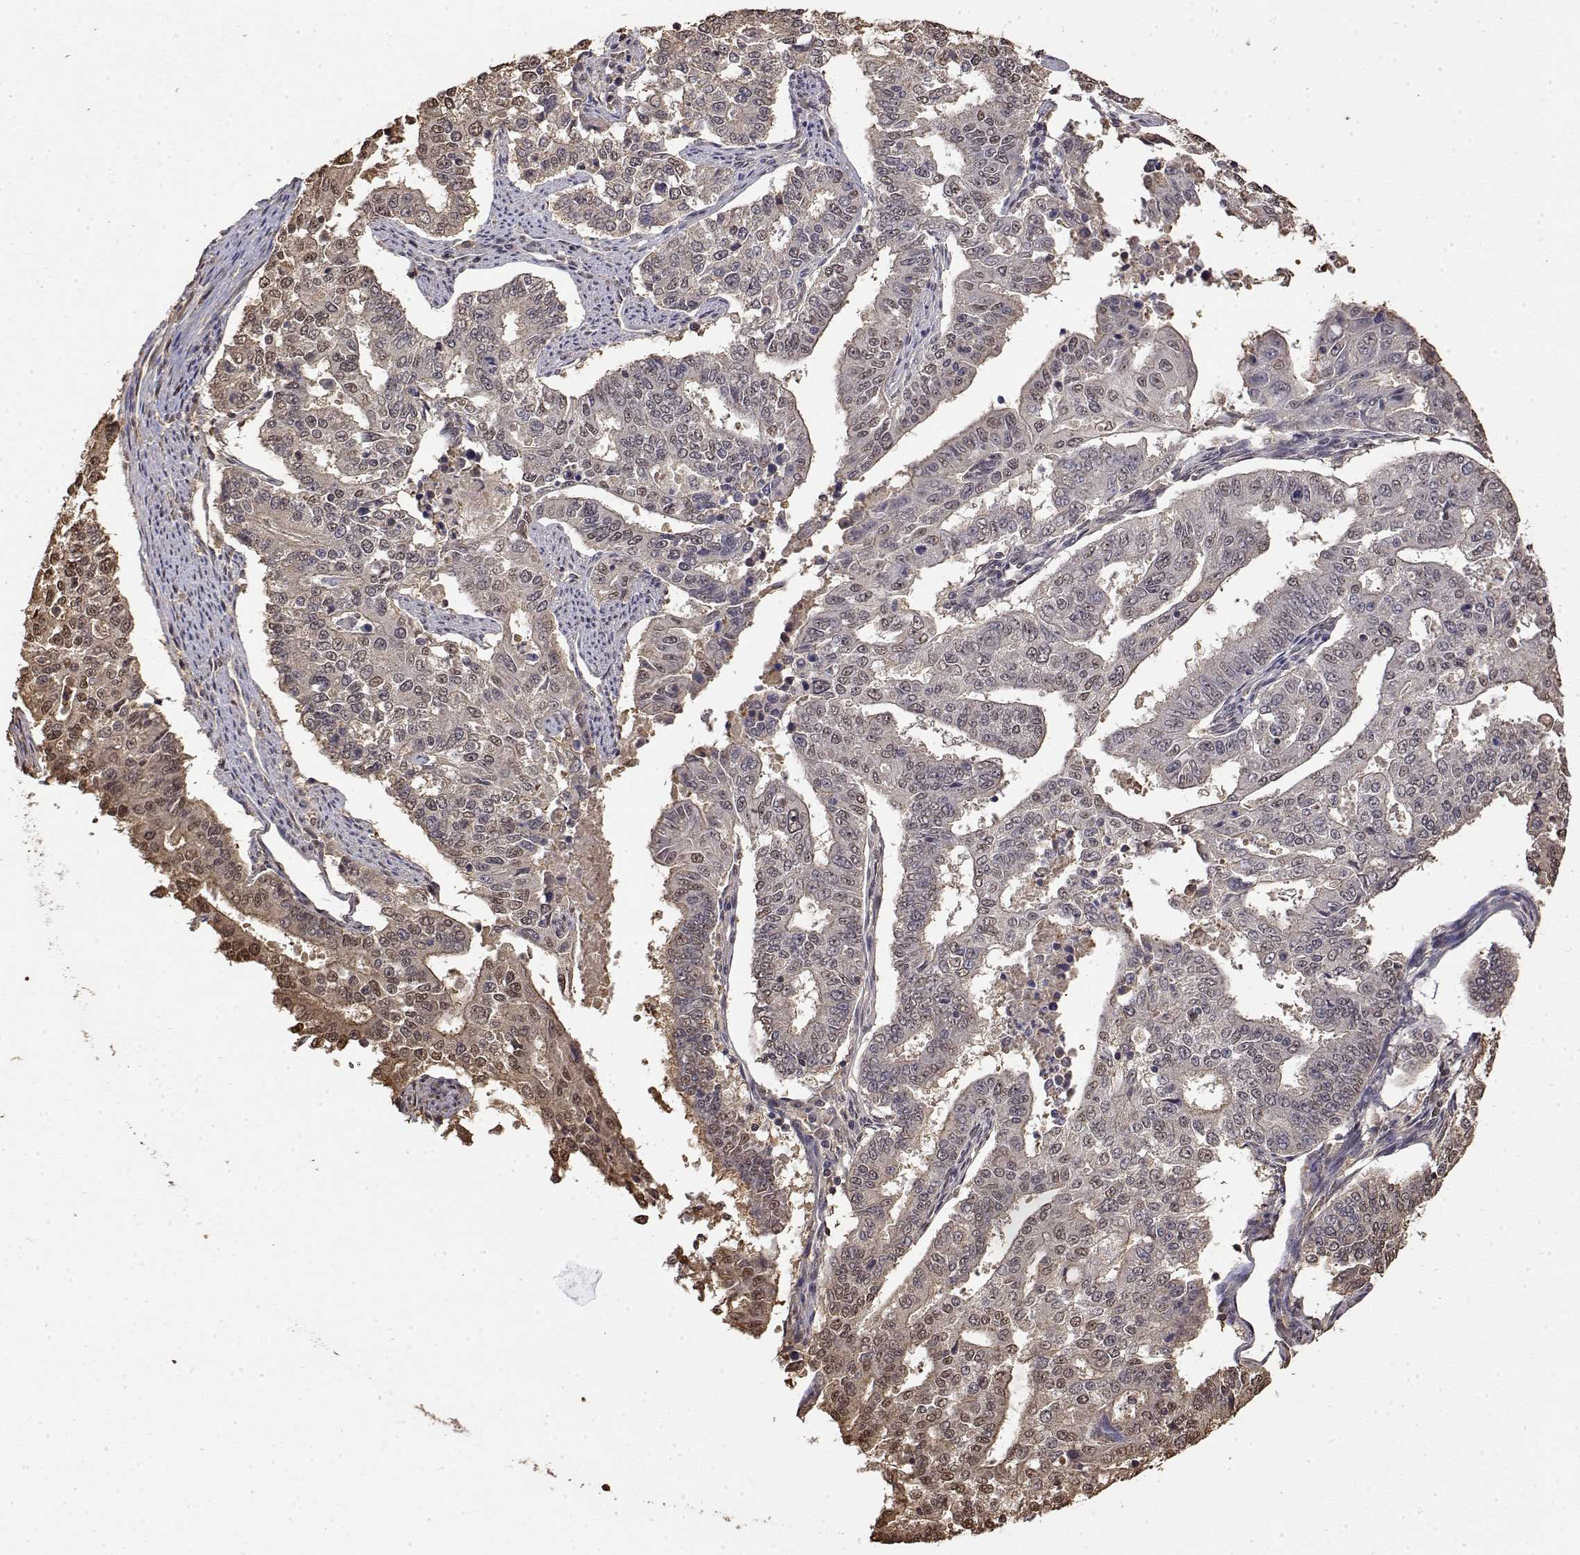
{"staining": {"intensity": "weak", "quantity": ">75%", "location": "nuclear"}, "tissue": "endometrial cancer", "cell_type": "Tumor cells", "image_type": "cancer", "snomed": [{"axis": "morphology", "description": "Adenocarcinoma, NOS"}, {"axis": "topography", "description": "Uterus"}], "caption": "Endometrial cancer tissue demonstrates weak nuclear positivity in approximately >75% of tumor cells", "gene": "TPI1", "patient": {"sex": "female", "age": 59}}